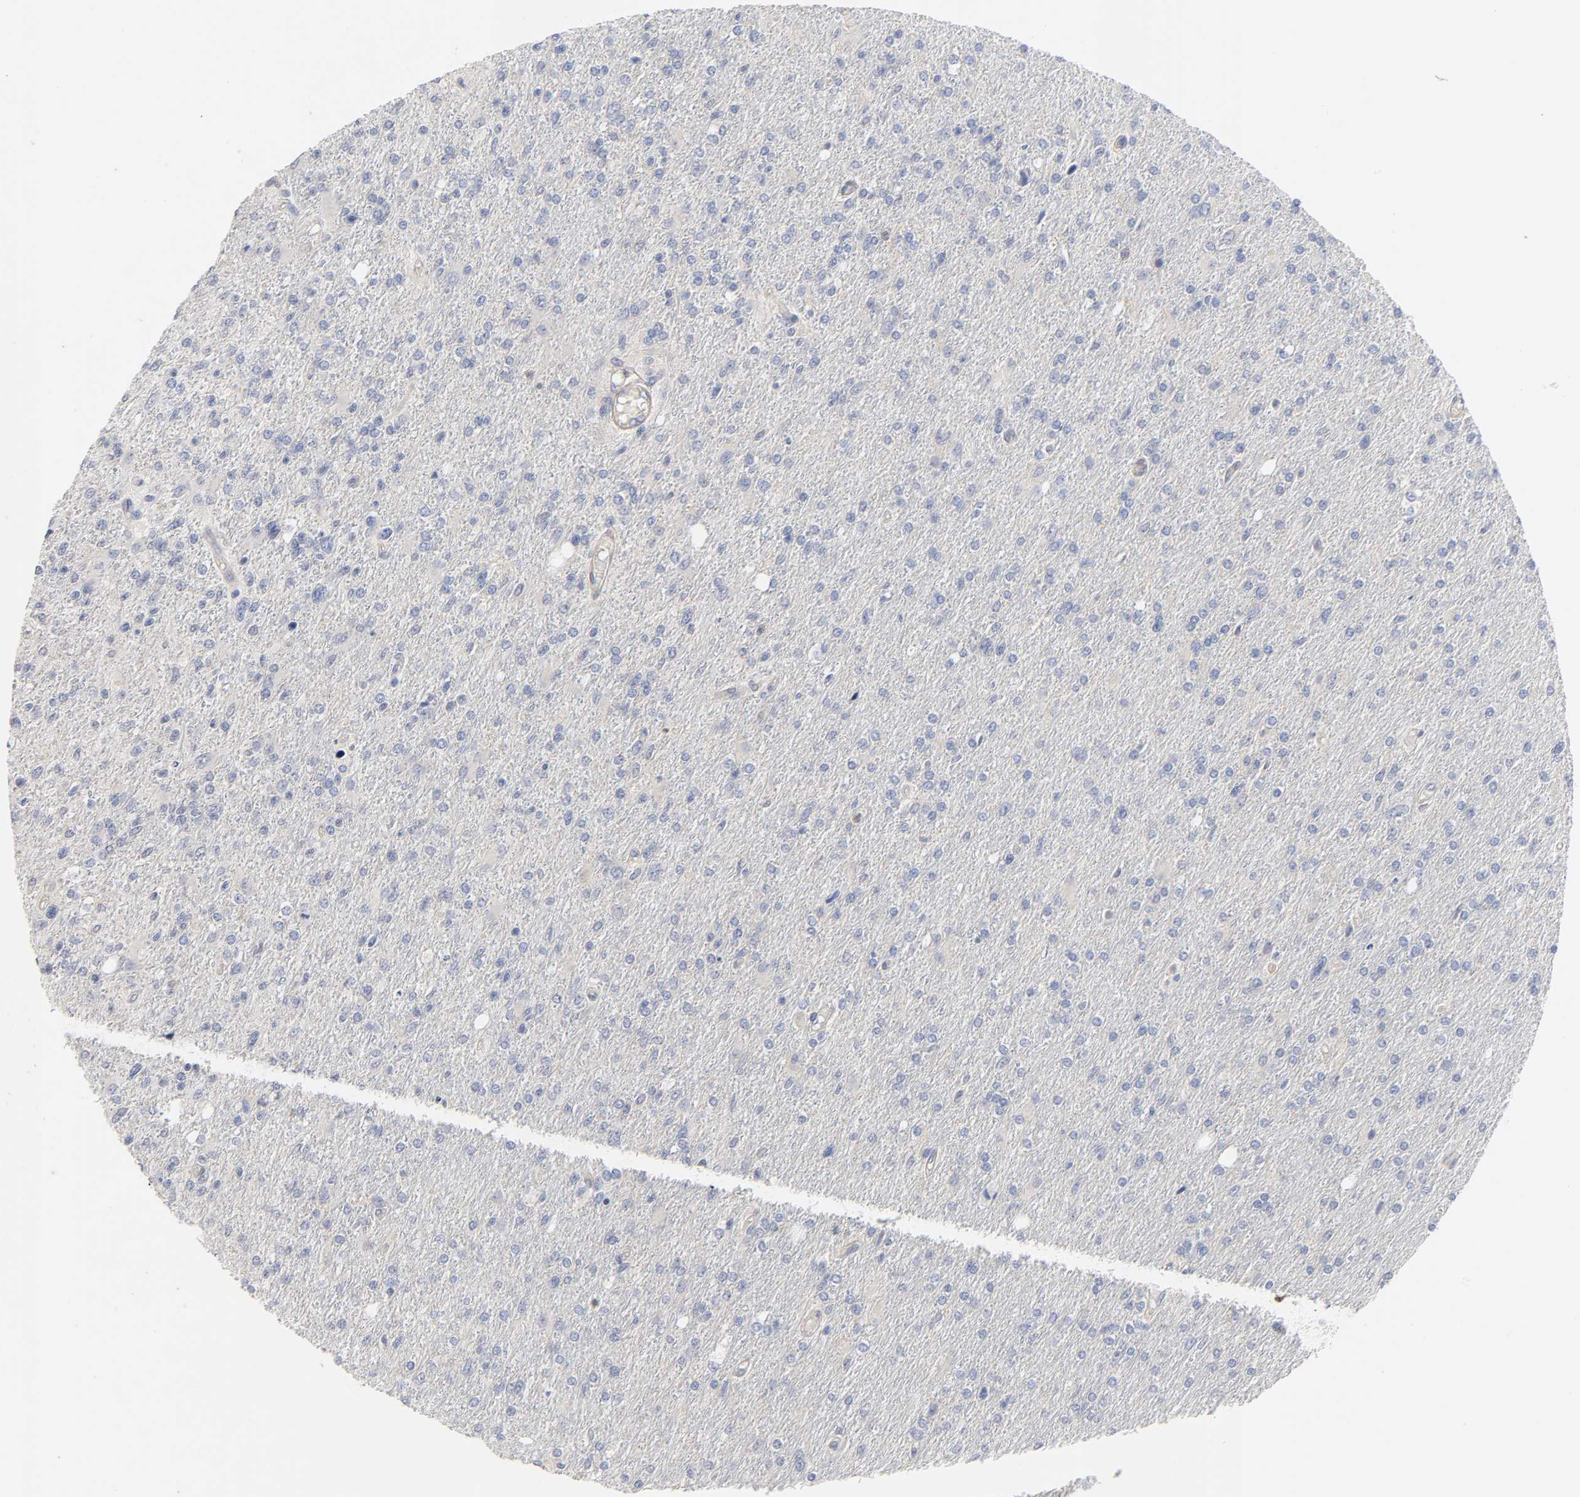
{"staining": {"intensity": "negative", "quantity": "none", "location": "none"}, "tissue": "glioma", "cell_type": "Tumor cells", "image_type": "cancer", "snomed": [{"axis": "morphology", "description": "Glioma, malignant, High grade"}, {"axis": "topography", "description": "Cerebral cortex"}], "caption": "A micrograph of human glioma is negative for staining in tumor cells.", "gene": "ROCK1", "patient": {"sex": "male", "age": 76}}